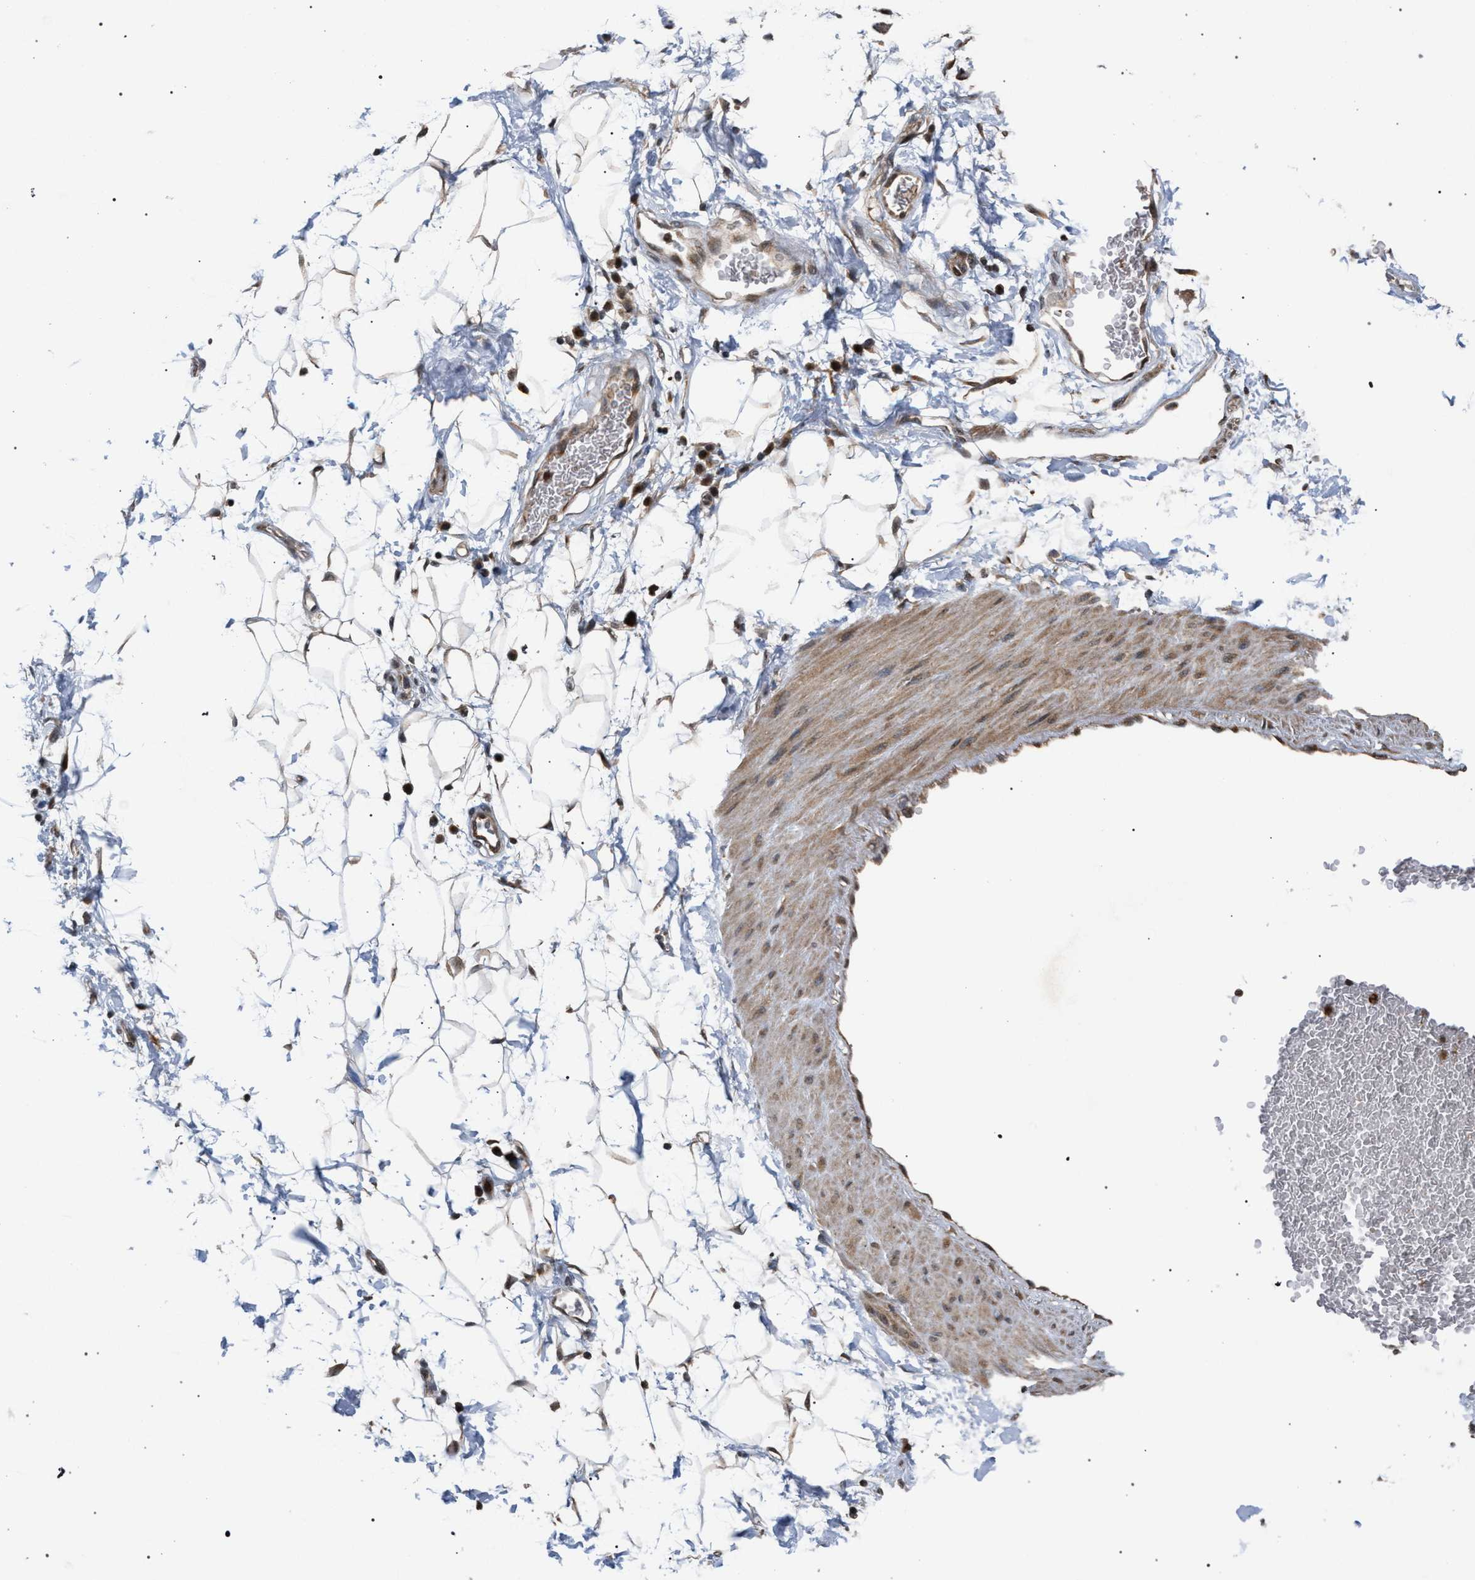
{"staining": {"intensity": "moderate", "quantity": "25%-75%", "location": "cytoplasmic/membranous"}, "tissue": "adipose tissue", "cell_type": "Adipocytes", "image_type": "normal", "snomed": [{"axis": "morphology", "description": "Normal tissue, NOS"}, {"axis": "topography", "description": "Soft tissue"}], "caption": "IHC photomicrograph of unremarkable human adipose tissue stained for a protein (brown), which shows medium levels of moderate cytoplasmic/membranous staining in about 25%-75% of adipocytes.", "gene": "IRAK4", "patient": {"sex": "male", "age": 72}}